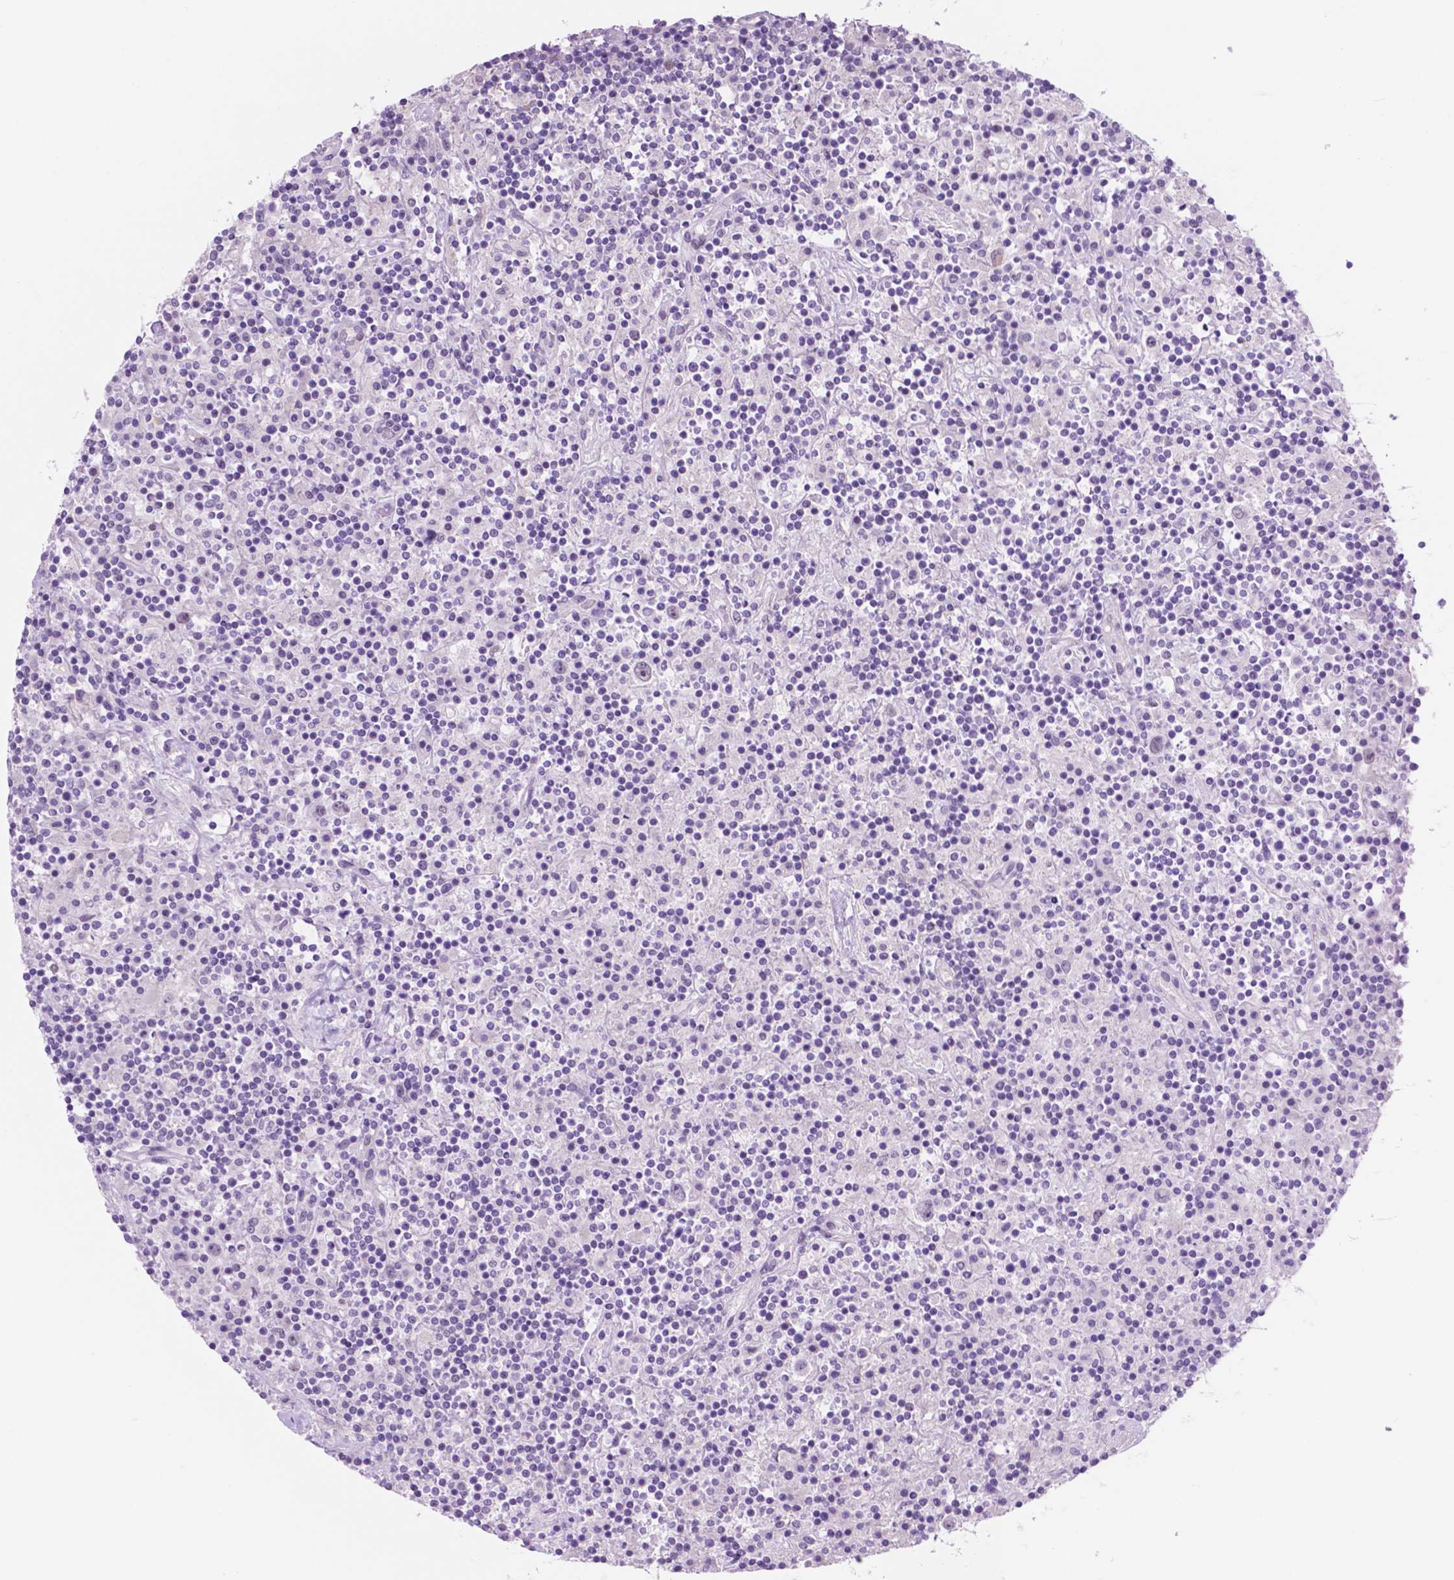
{"staining": {"intensity": "negative", "quantity": "none", "location": "none"}, "tissue": "lymphoma", "cell_type": "Tumor cells", "image_type": "cancer", "snomed": [{"axis": "morphology", "description": "Hodgkin's disease, NOS"}, {"axis": "topography", "description": "Lymph node"}], "caption": "Tumor cells show no significant protein positivity in lymphoma.", "gene": "ACY3", "patient": {"sex": "male", "age": 70}}